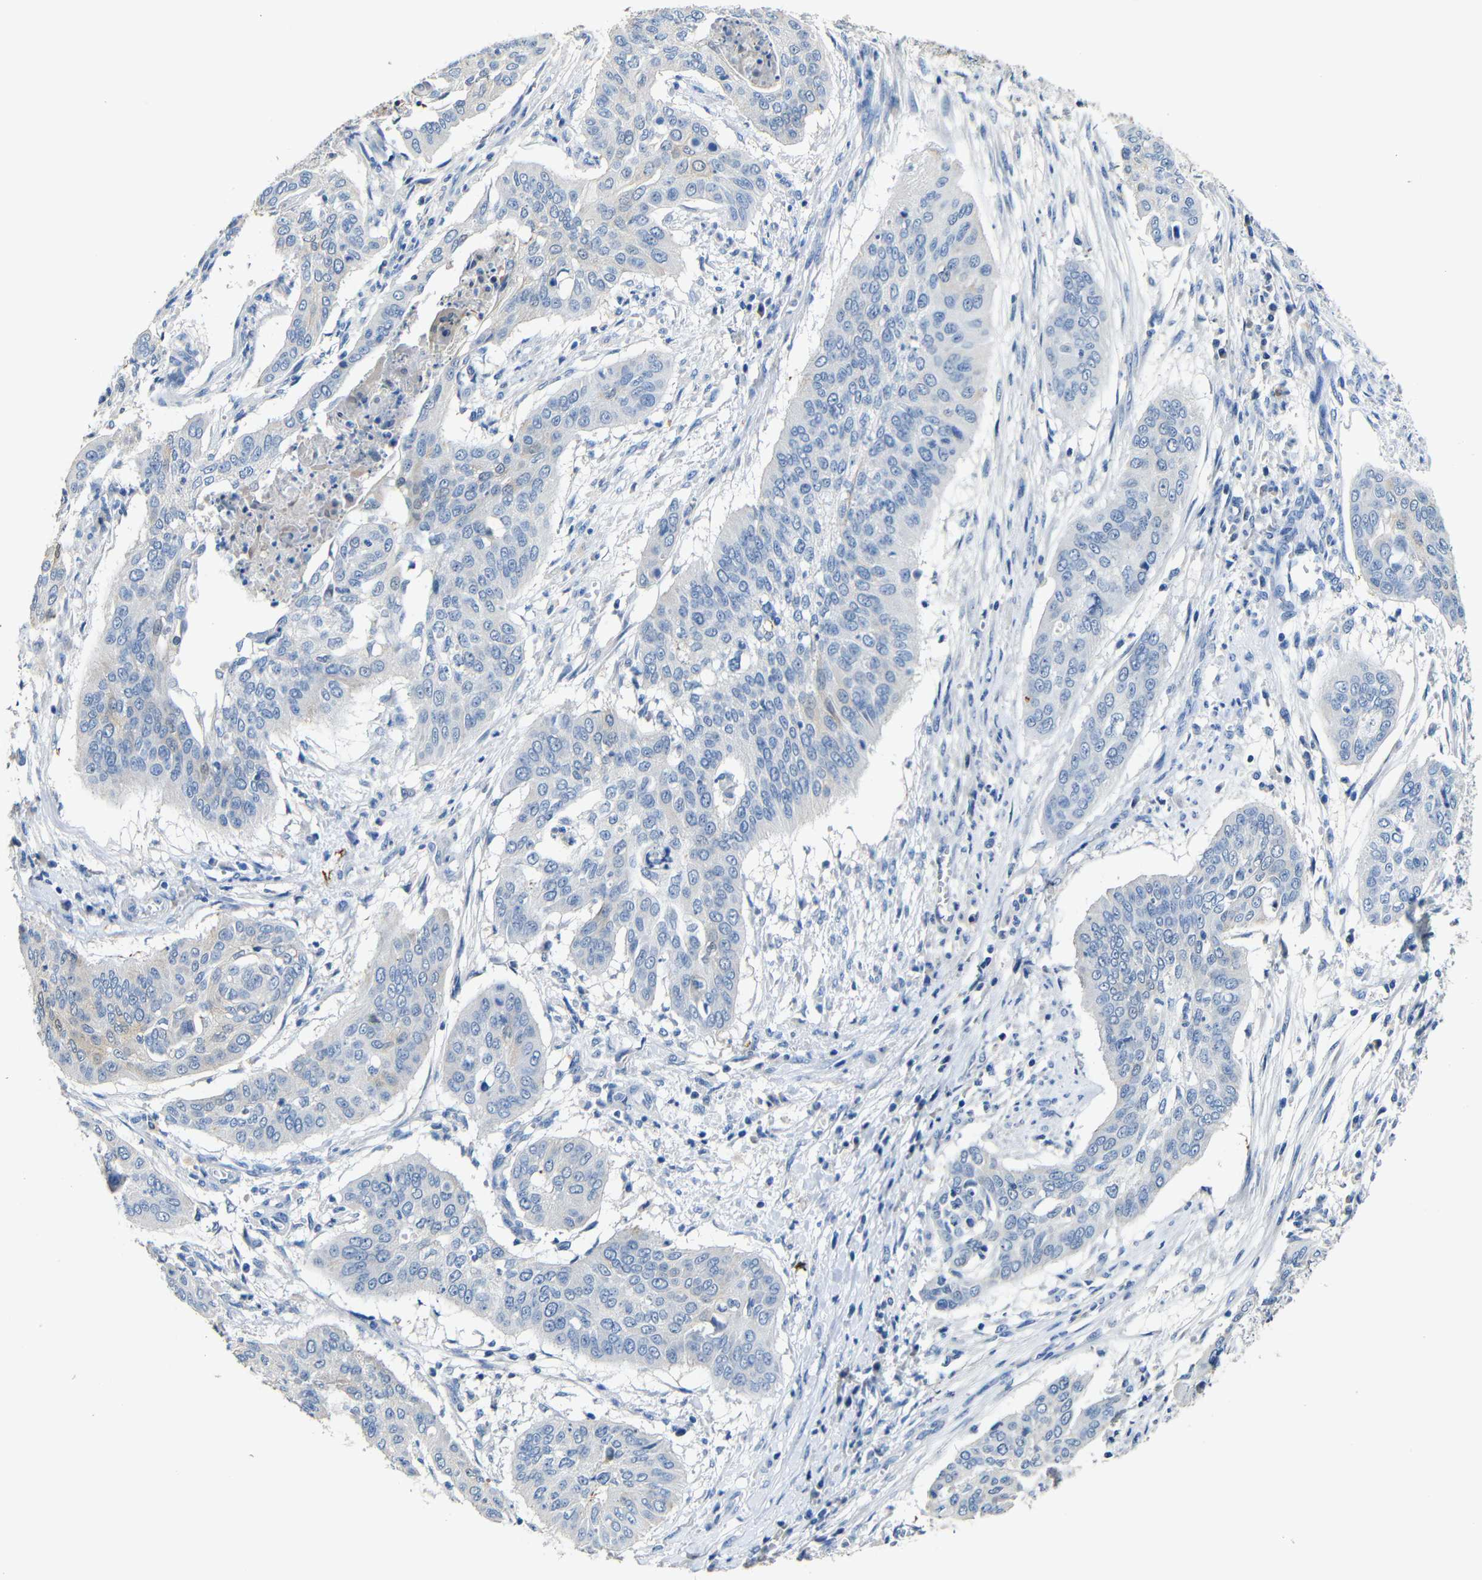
{"staining": {"intensity": "negative", "quantity": "none", "location": "none"}, "tissue": "cervical cancer", "cell_type": "Tumor cells", "image_type": "cancer", "snomed": [{"axis": "morphology", "description": "Squamous cell carcinoma, NOS"}, {"axis": "topography", "description": "Cervix"}], "caption": "Immunohistochemistry image of neoplastic tissue: human cervical cancer stained with DAB (3,3'-diaminobenzidine) demonstrates no significant protein expression in tumor cells.", "gene": "ACKR2", "patient": {"sex": "female", "age": 39}}